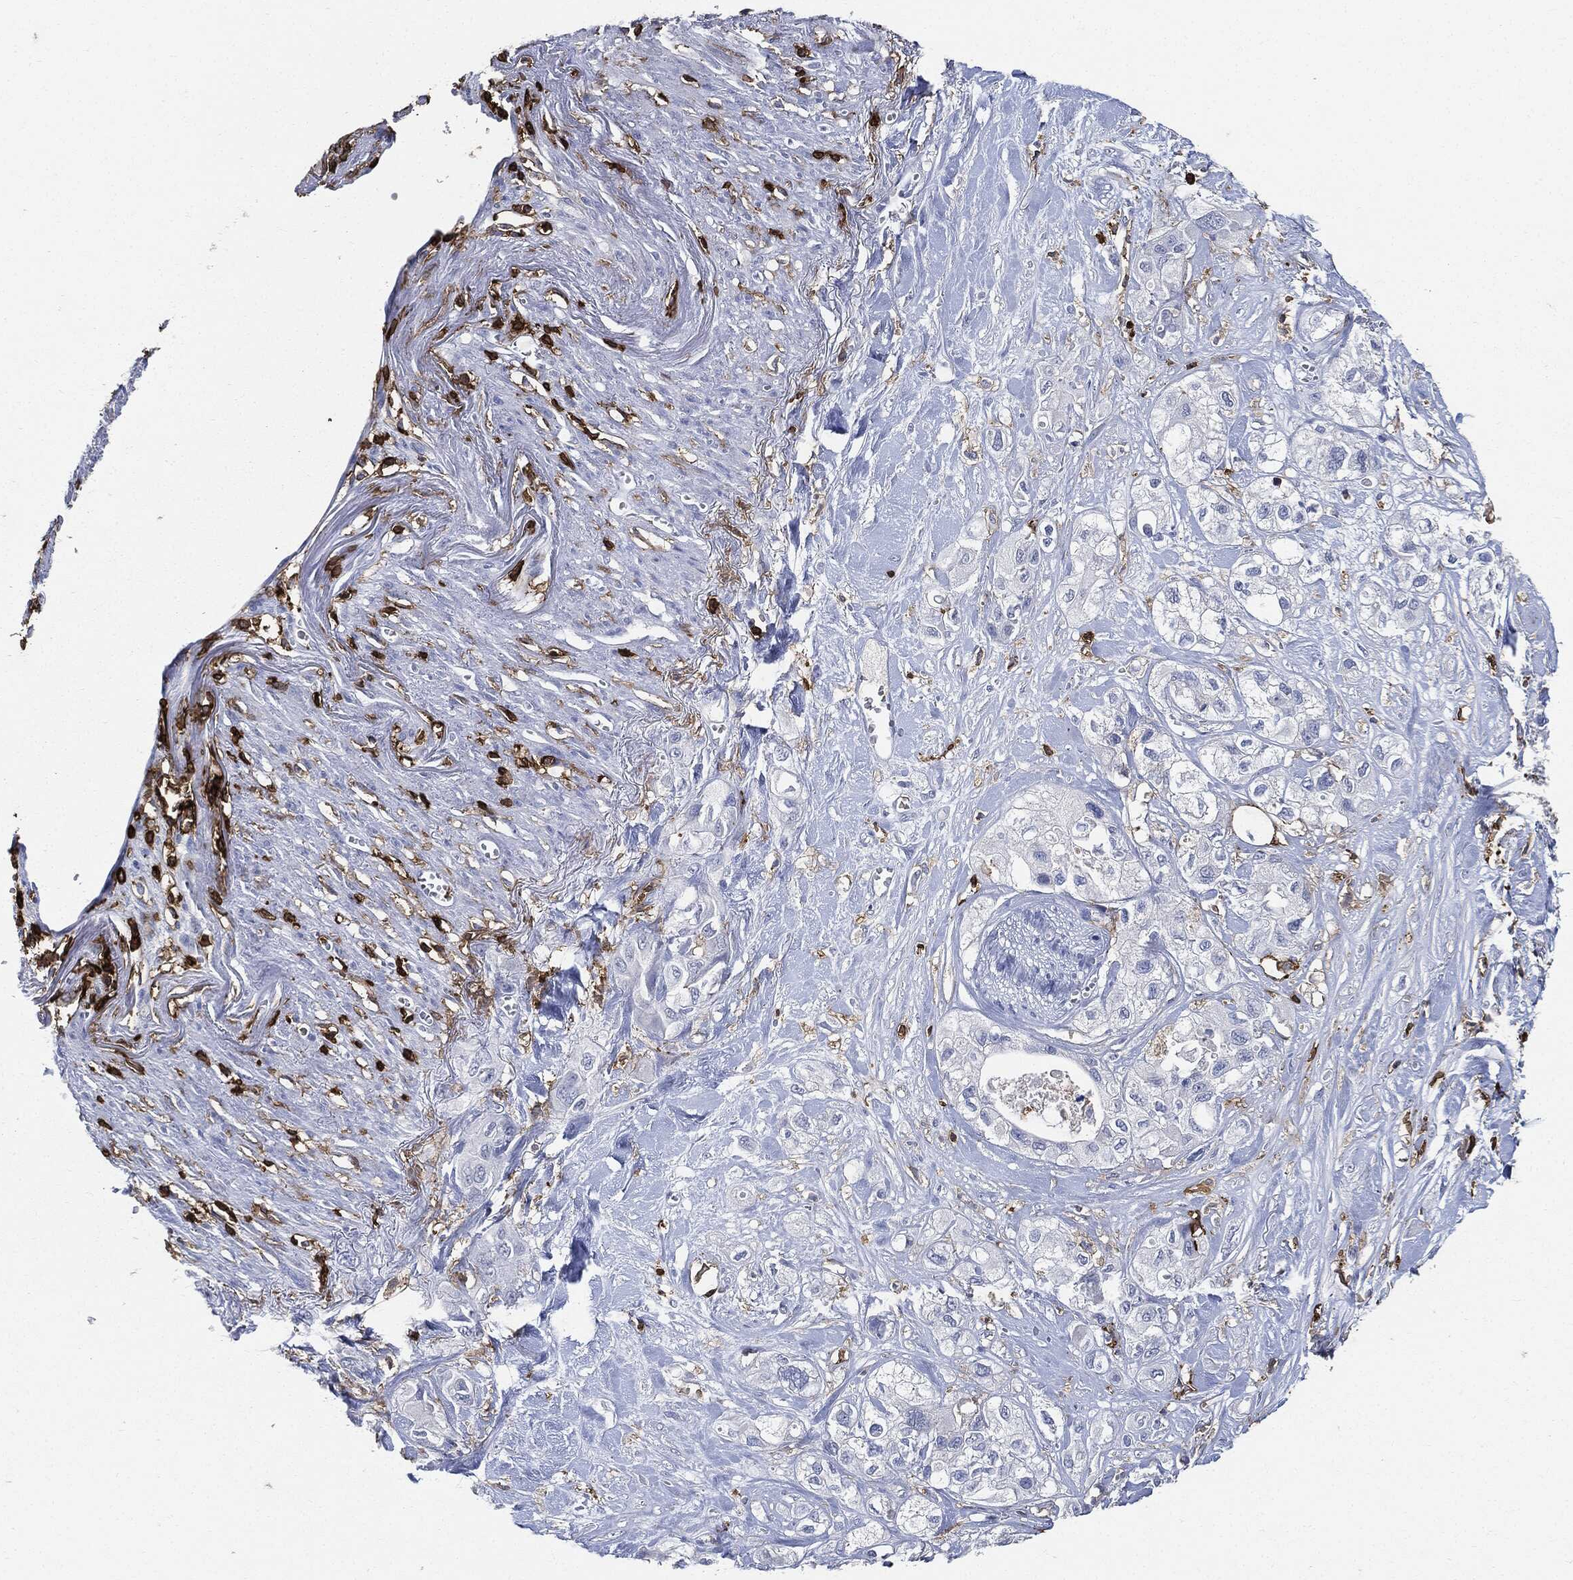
{"staining": {"intensity": "negative", "quantity": "none", "location": "none"}, "tissue": "pancreatic cancer", "cell_type": "Tumor cells", "image_type": "cancer", "snomed": [{"axis": "morphology", "description": "Adenocarcinoma, NOS"}, {"axis": "topography", "description": "Pancreas"}], "caption": "Immunohistochemical staining of adenocarcinoma (pancreatic) shows no significant positivity in tumor cells. Brightfield microscopy of immunohistochemistry (IHC) stained with DAB (brown) and hematoxylin (blue), captured at high magnification.", "gene": "PTPRC", "patient": {"sex": "male", "age": 72}}